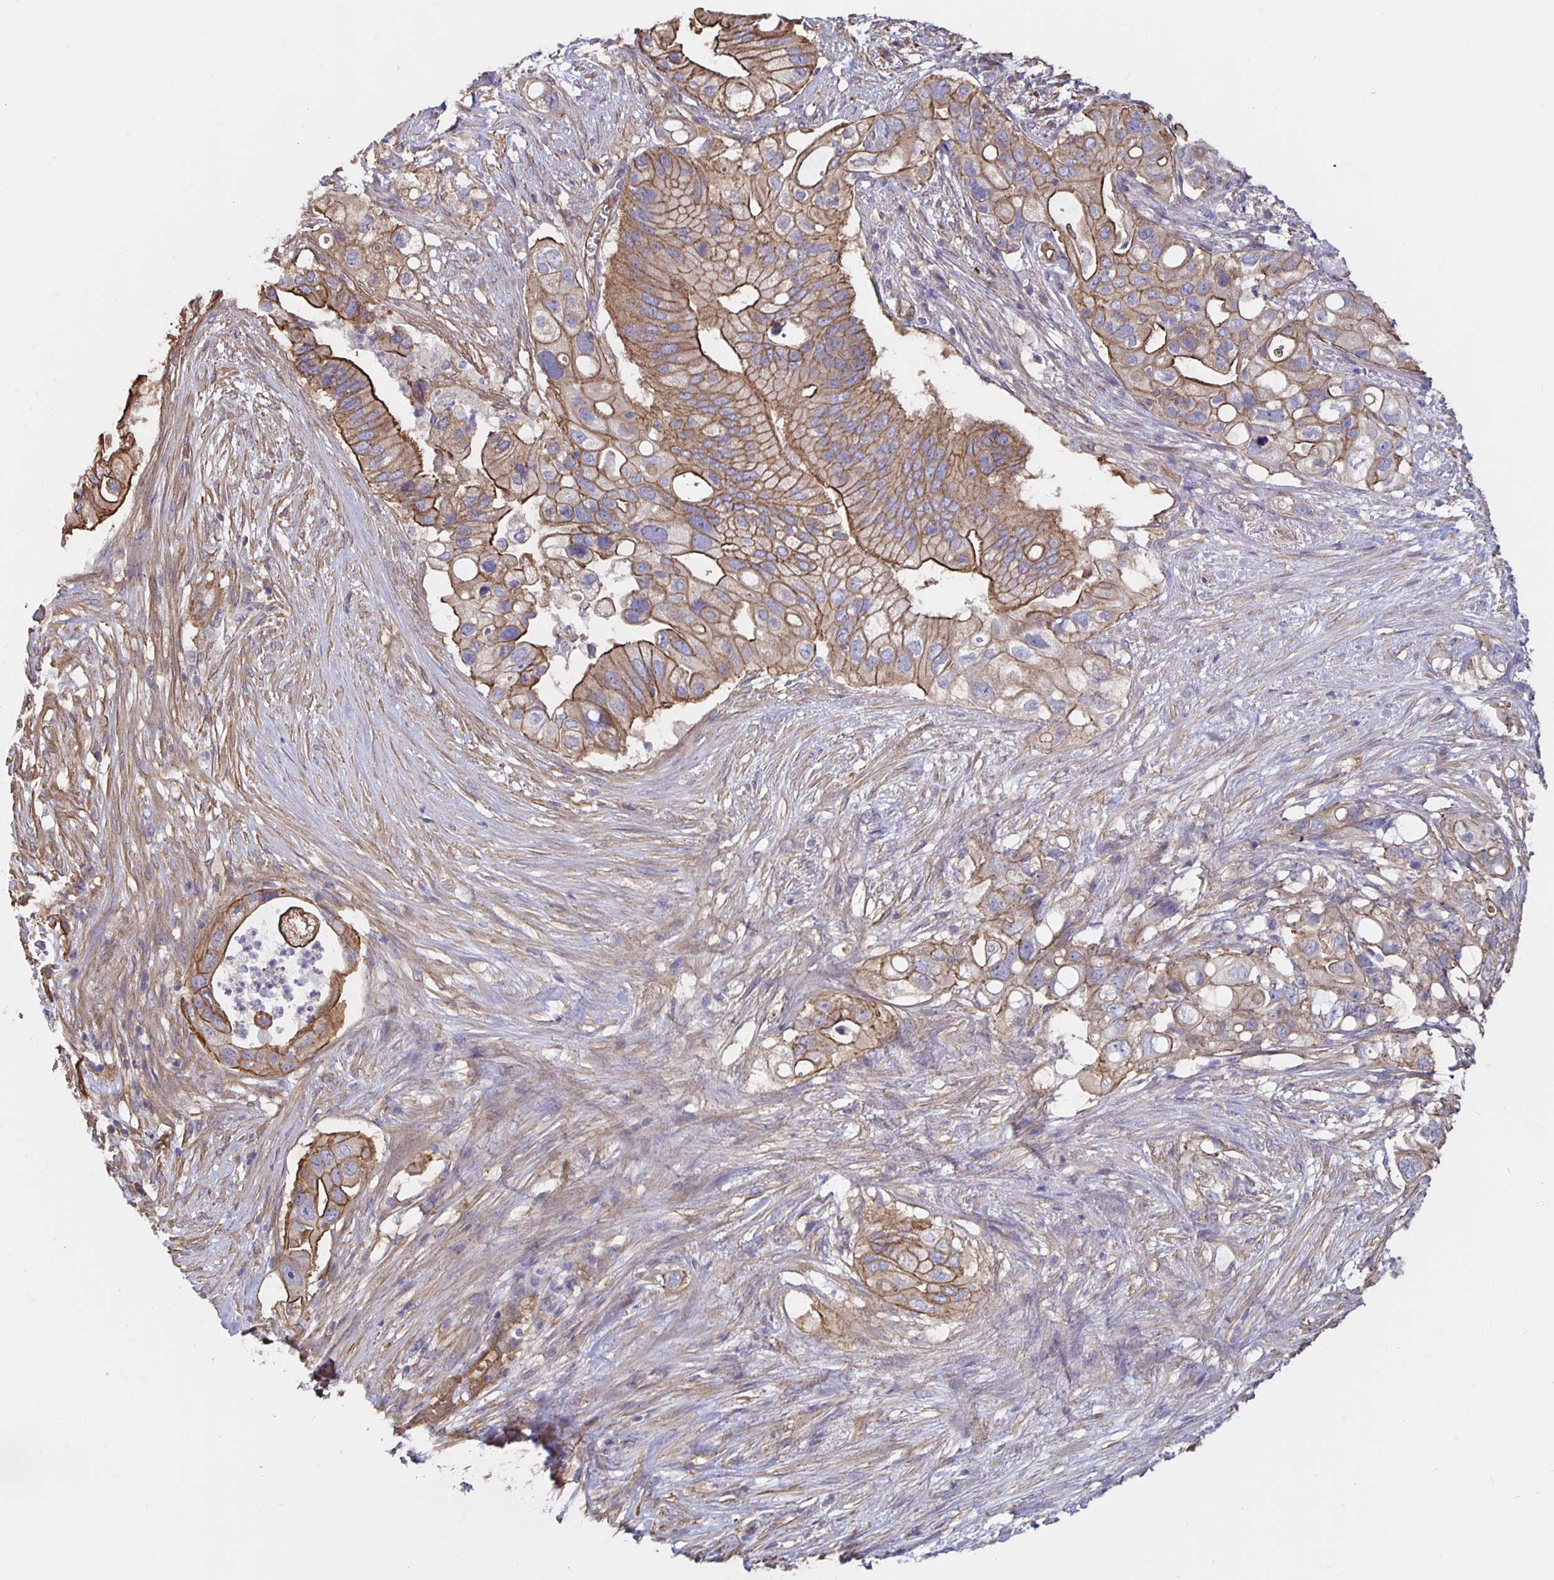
{"staining": {"intensity": "moderate", "quantity": ">75%", "location": "cytoplasmic/membranous"}, "tissue": "pancreatic cancer", "cell_type": "Tumor cells", "image_type": "cancer", "snomed": [{"axis": "morphology", "description": "Adenocarcinoma, NOS"}, {"axis": "topography", "description": "Pancreas"}], "caption": "Pancreatic cancer (adenocarcinoma) stained with a protein marker demonstrates moderate staining in tumor cells.", "gene": "ARHGEF39", "patient": {"sex": "female", "age": 72}}